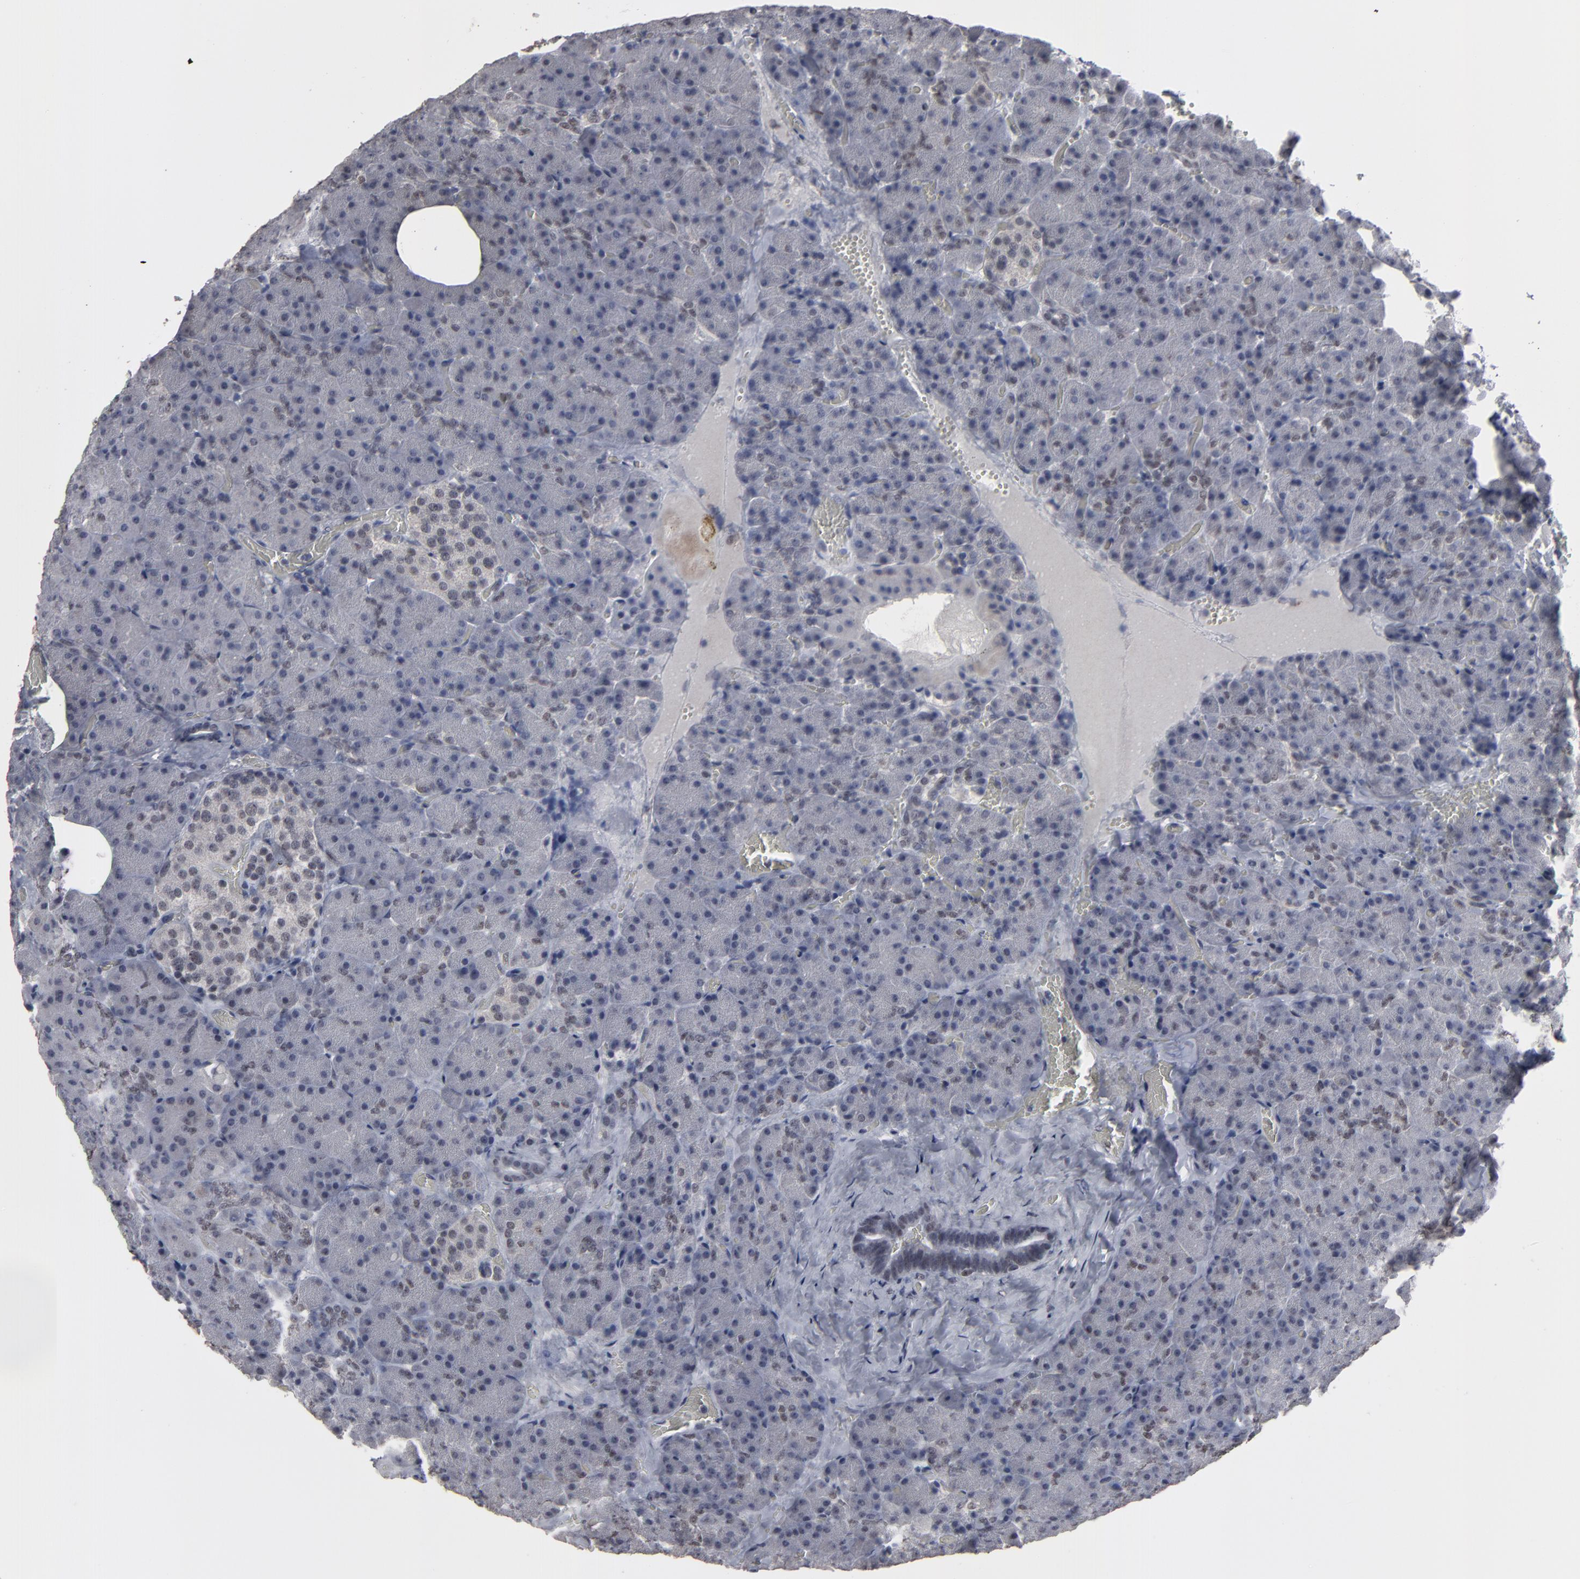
{"staining": {"intensity": "negative", "quantity": "none", "location": "none"}, "tissue": "carcinoid", "cell_type": "Tumor cells", "image_type": "cancer", "snomed": [{"axis": "morphology", "description": "Normal tissue, NOS"}, {"axis": "morphology", "description": "Carcinoid, malignant, NOS"}, {"axis": "topography", "description": "Pancreas"}], "caption": "IHC photomicrograph of neoplastic tissue: carcinoid stained with DAB (3,3'-diaminobenzidine) exhibits no significant protein expression in tumor cells.", "gene": "SSRP1", "patient": {"sex": "female", "age": 35}}